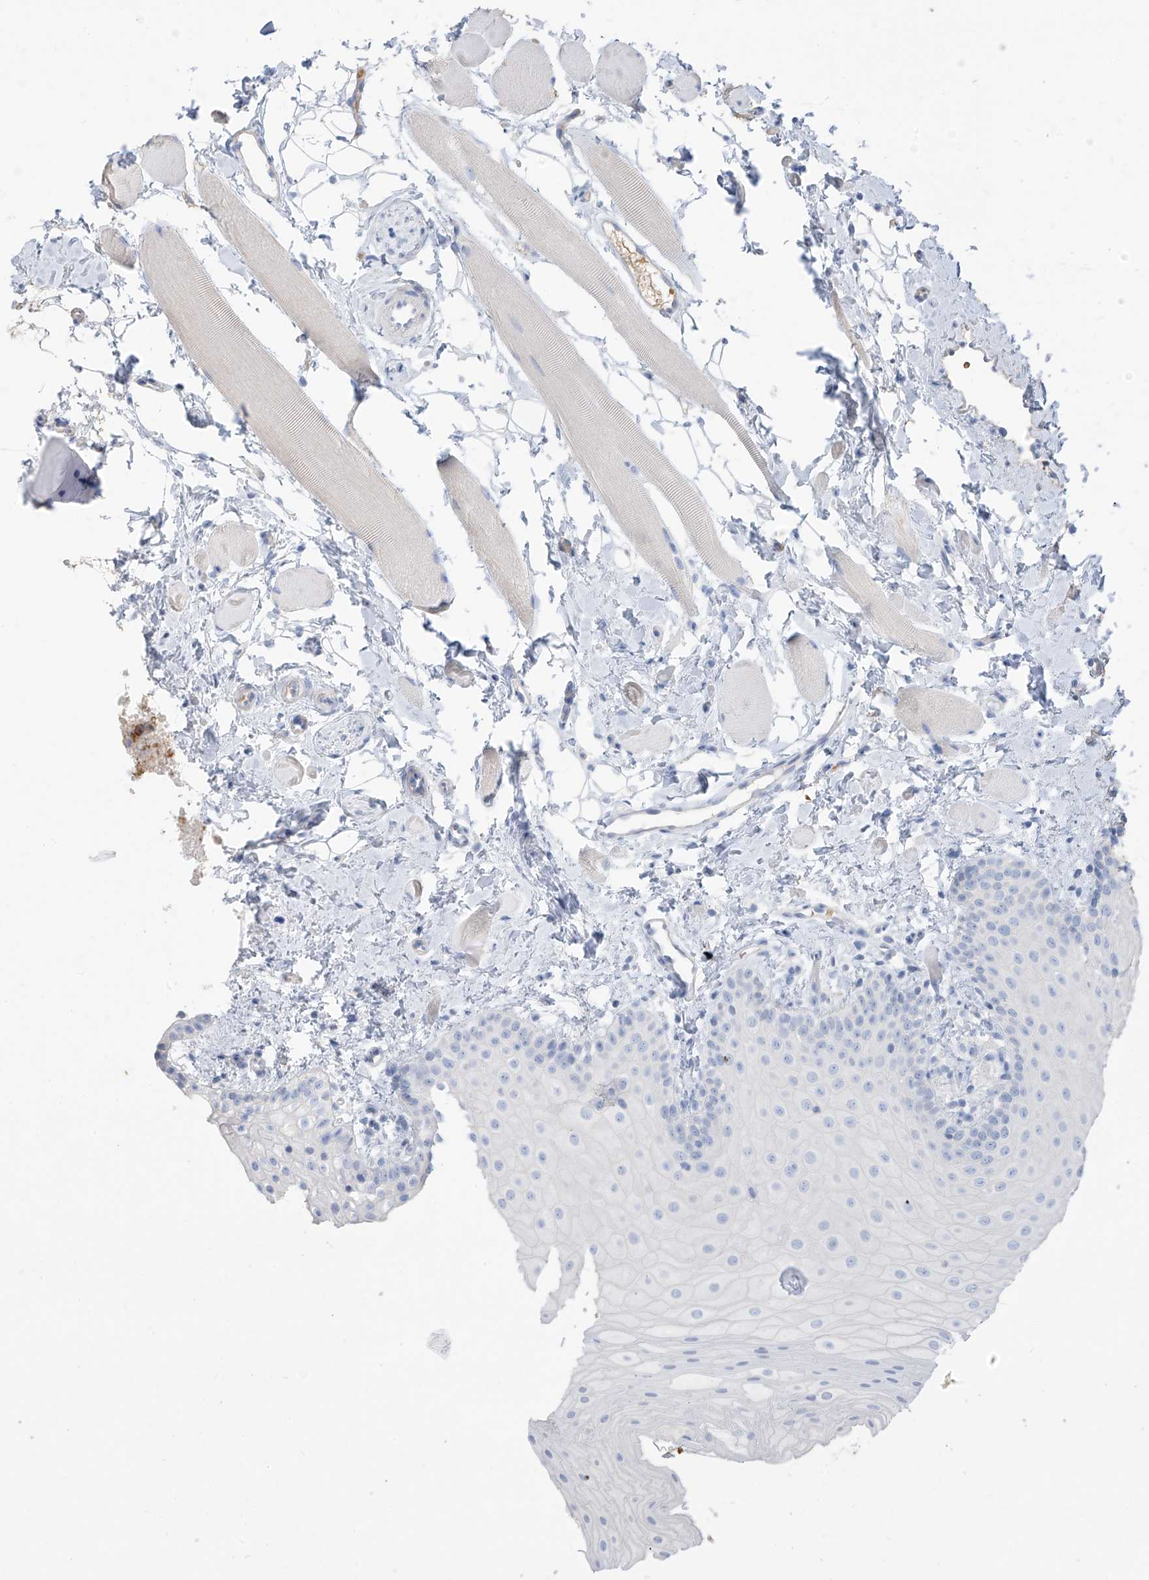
{"staining": {"intensity": "negative", "quantity": "none", "location": "none"}, "tissue": "oral mucosa", "cell_type": "Squamous epithelial cells", "image_type": "normal", "snomed": [{"axis": "morphology", "description": "Normal tissue, NOS"}, {"axis": "topography", "description": "Oral tissue"}], "caption": "The histopathology image exhibits no staining of squamous epithelial cells in normal oral mucosa.", "gene": "PAFAH1B3", "patient": {"sex": "male", "age": 28}}